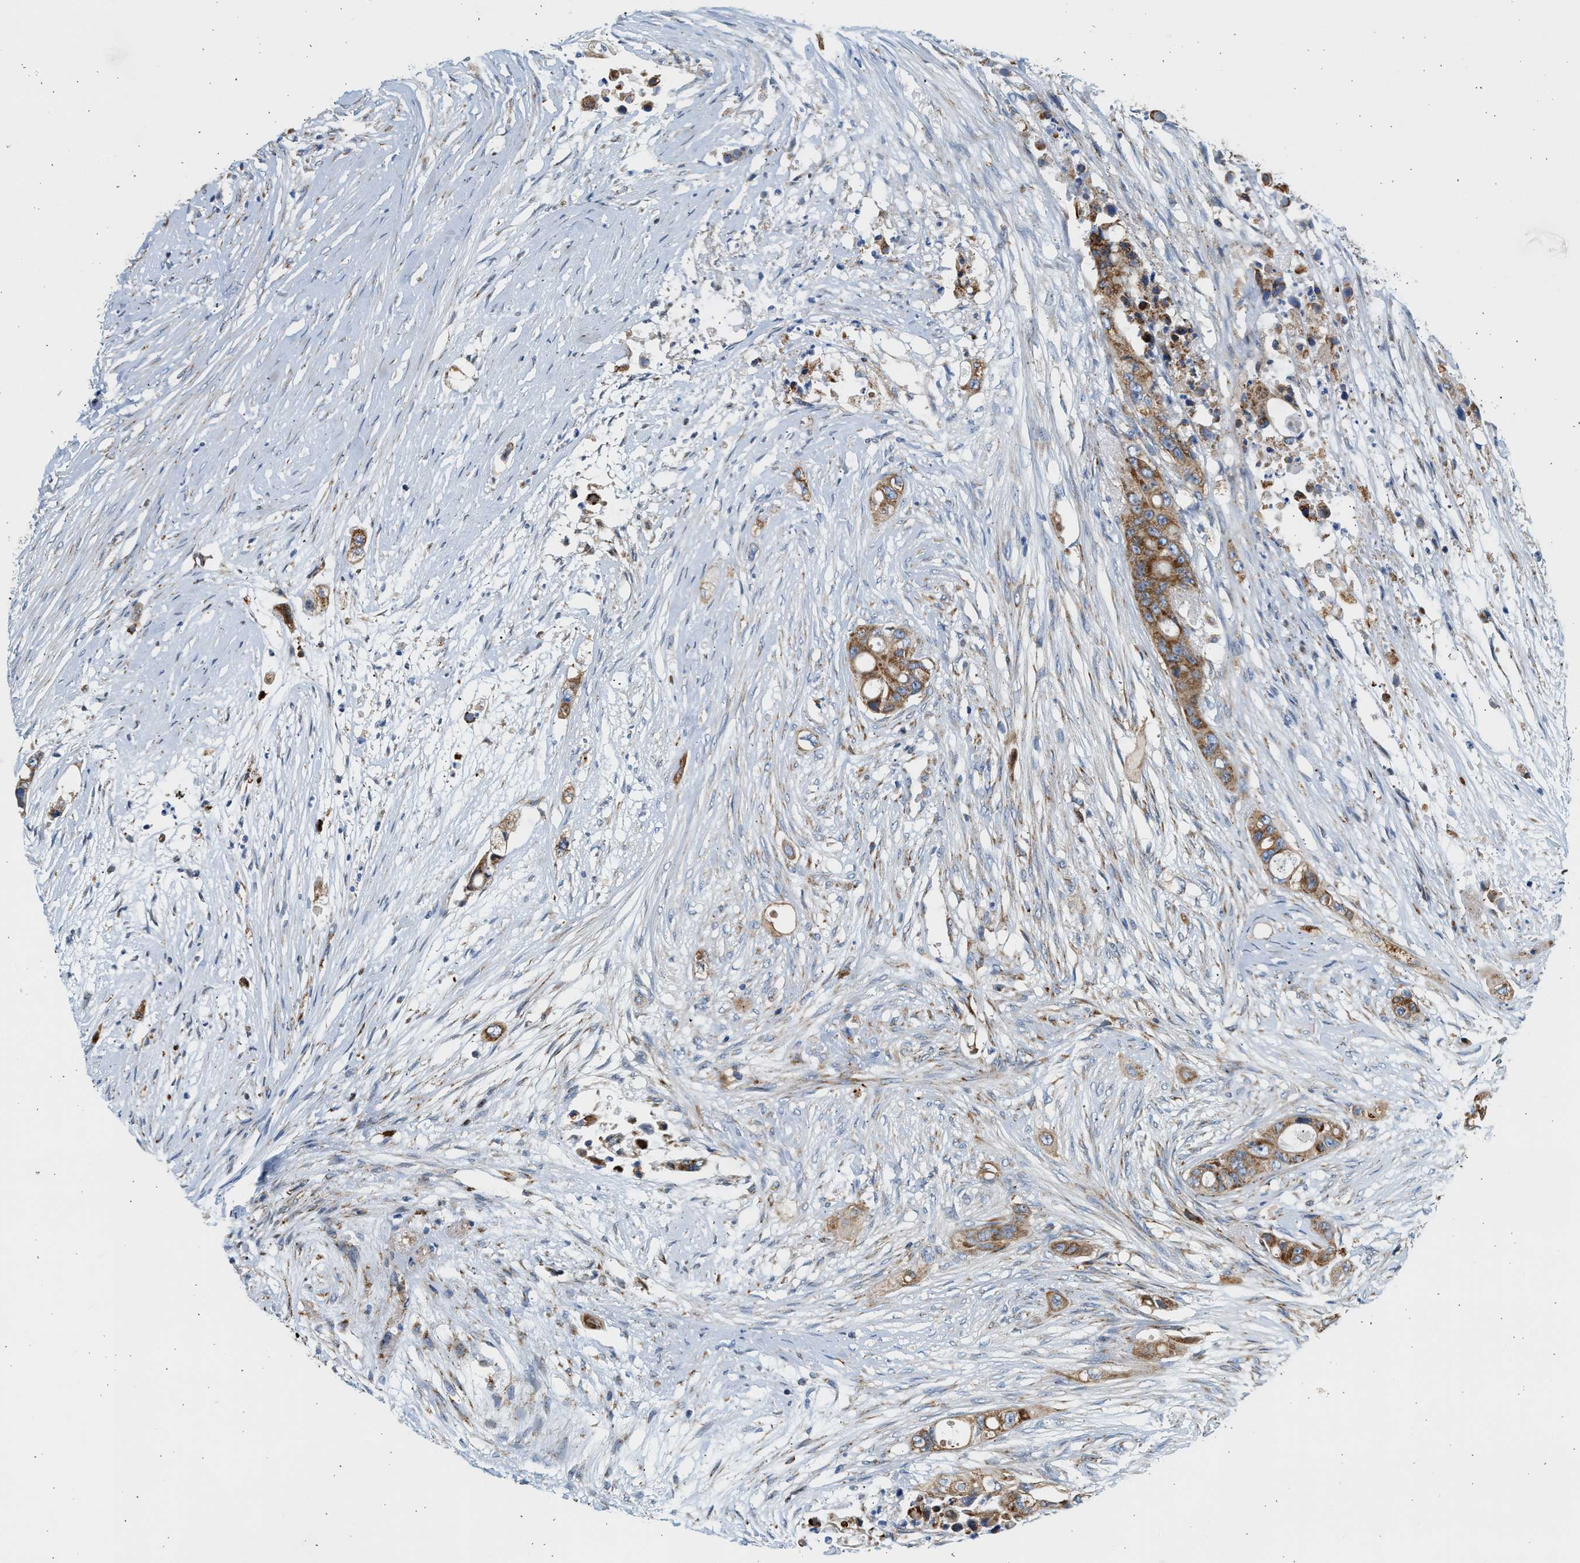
{"staining": {"intensity": "moderate", "quantity": ">75%", "location": "cytoplasmic/membranous"}, "tissue": "colorectal cancer", "cell_type": "Tumor cells", "image_type": "cancer", "snomed": [{"axis": "morphology", "description": "Adenocarcinoma, NOS"}, {"axis": "topography", "description": "Colon"}], "caption": "Immunohistochemical staining of colorectal cancer reveals moderate cytoplasmic/membranous protein staining in about >75% of tumor cells. The protein of interest is stained brown, and the nuclei are stained in blue (DAB IHC with brightfield microscopy, high magnification).", "gene": "KCNMB3", "patient": {"sex": "female", "age": 57}}